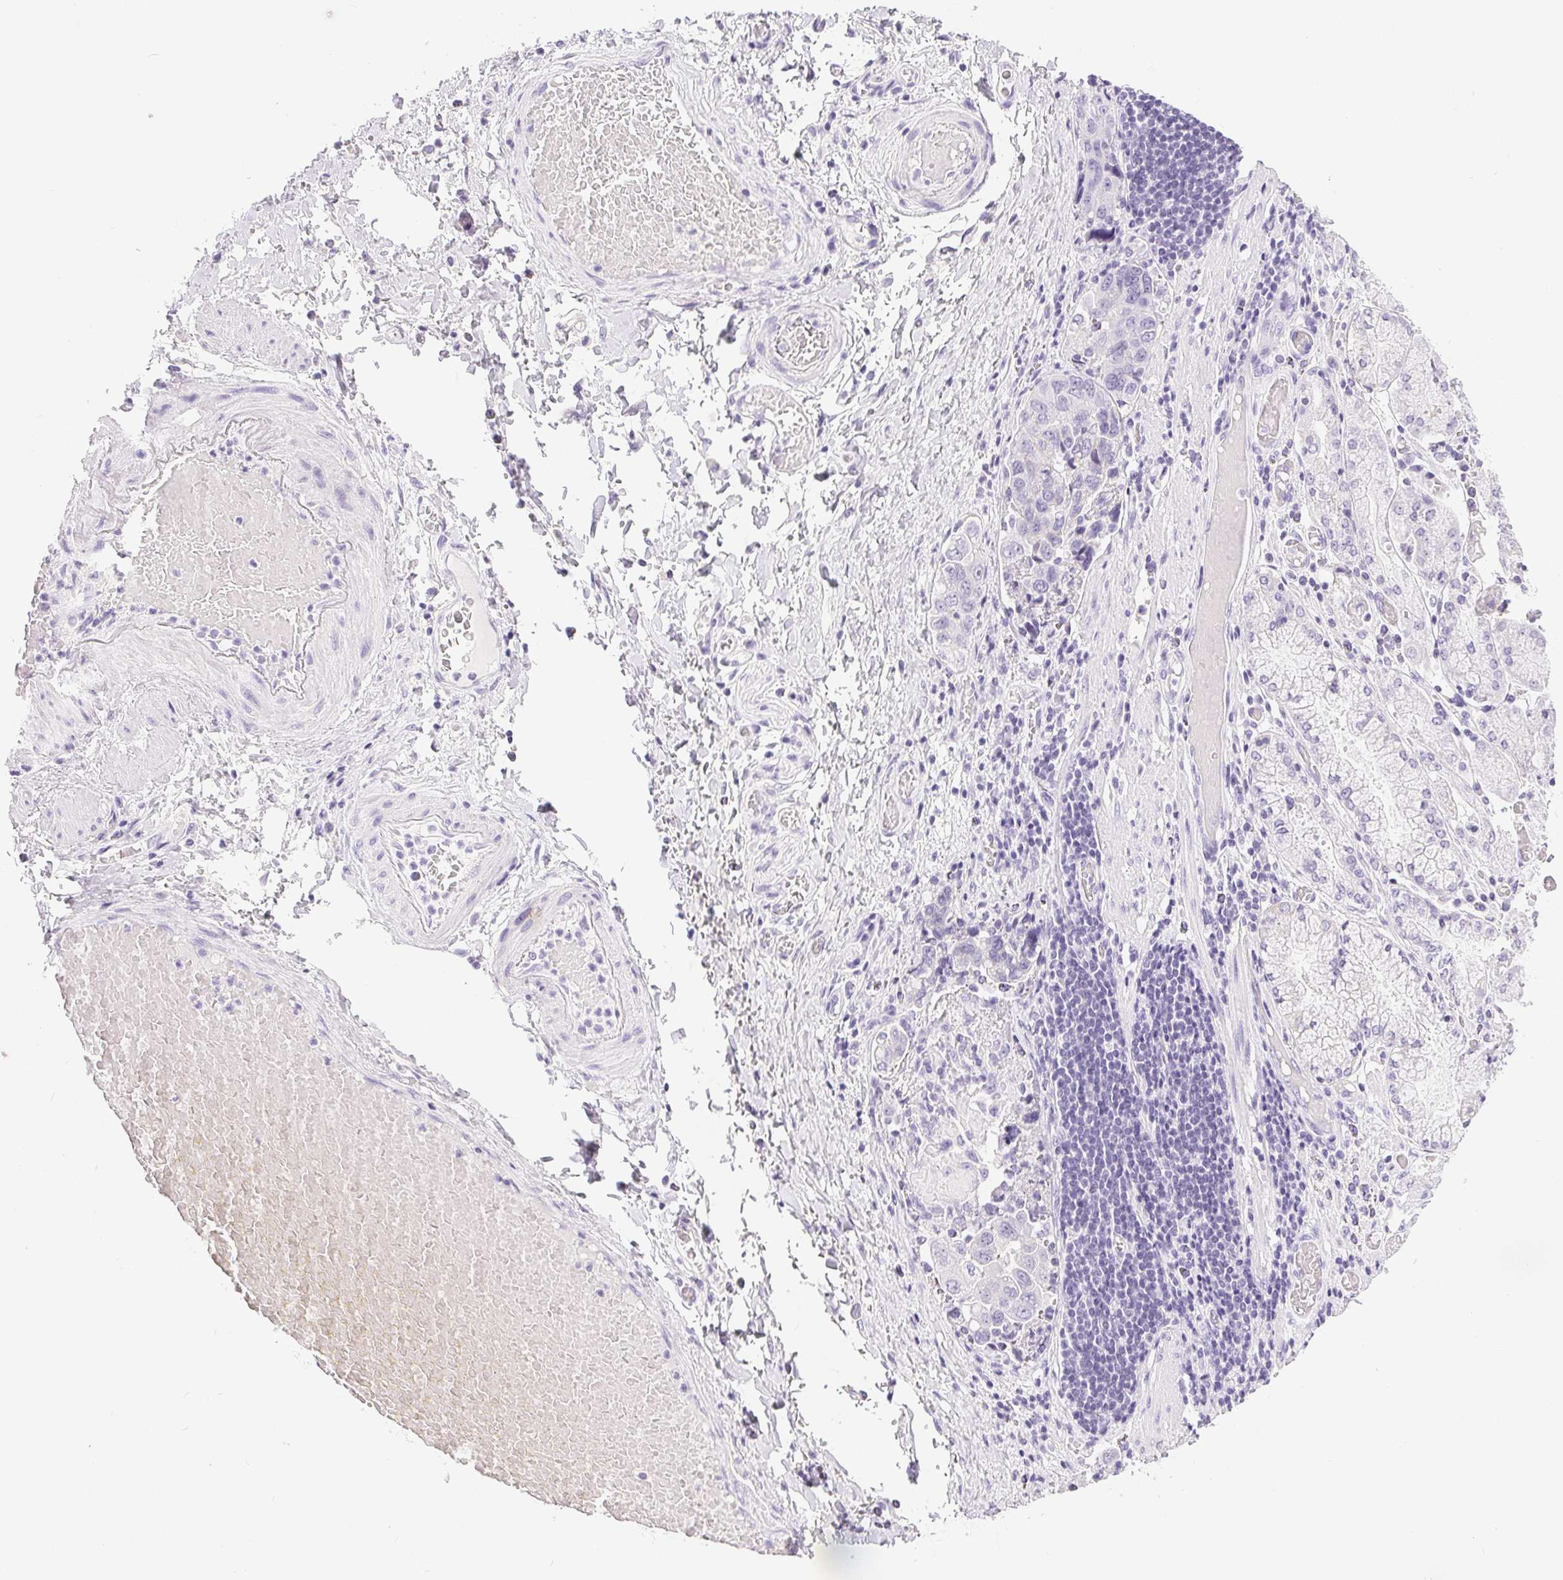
{"staining": {"intensity": "negative", "quantity": "none", "location": "none"}, "tissue": "stomach cancer", "cell_type": "Tumor cells", "image_type": "cancer", "snomed": [{"axis": "morphology", "description": "Adenocarcinoma, NOS"}, {"axis": "topography", "description": "Stomach, upper"}, {"axis": "topography", "description": "Stomach"}], "caption": "Immunohistochemistry histopathology image of adenocarcinoma (stomach) stained for a protein (brown), which demonstrates no expression in tumor cells.", "gene": "XDH", "patient": {"sex": "male", "age": 62}}